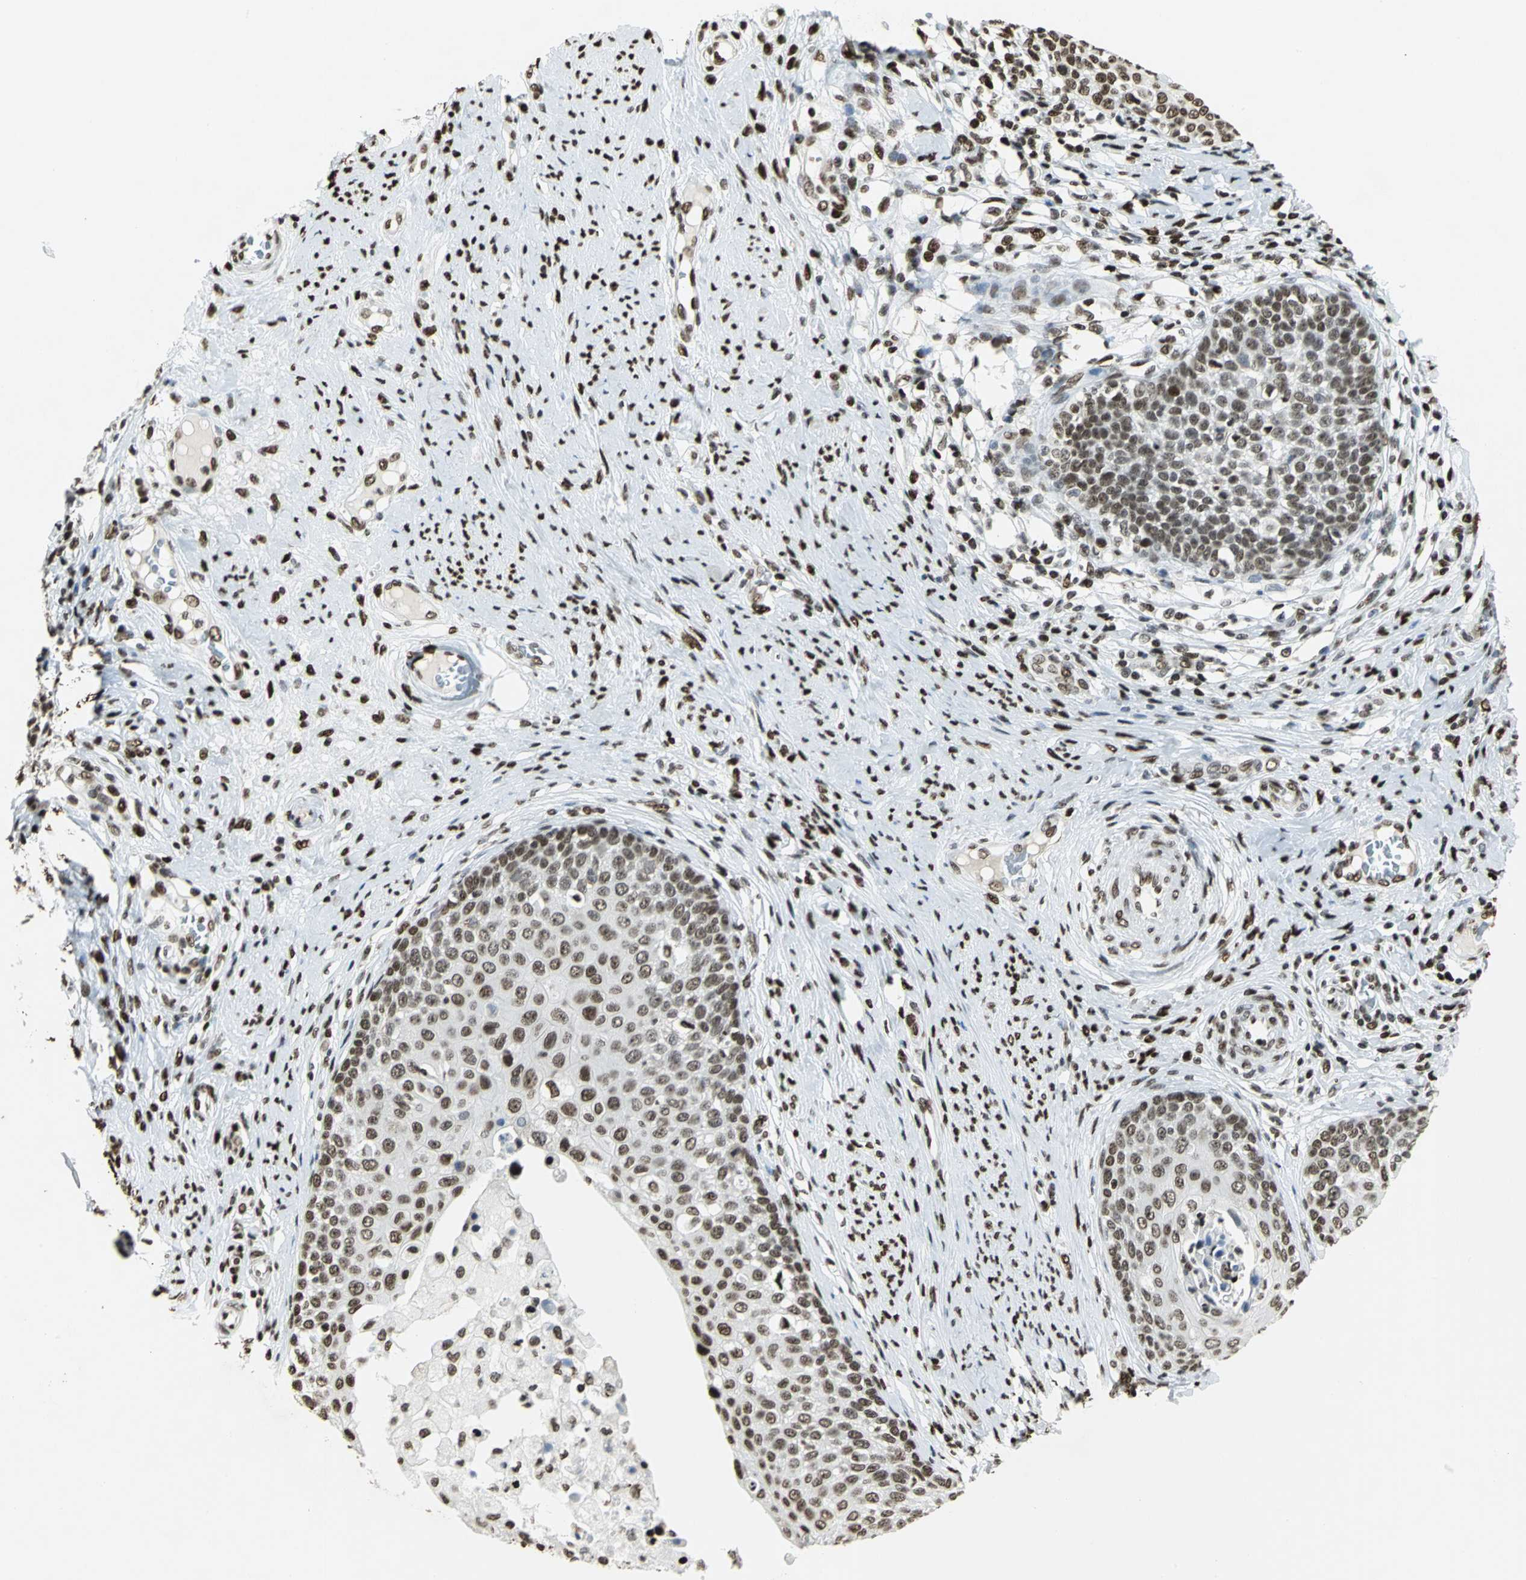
{"staining": {"intensity": "strong", "quantity": ">75%", "location": "nuclear"}, "tissue": "cervical cancer", "cell_type": "Tumor cells", "image_type": "cancer", "snomed": [{"axis": "morphology", "description": "Squamous cell carcinoma, NOS"}, {"axis": "morphology", "description": "Adenocarcinoma, NOS"}, {"axis": "topography", "description": "Cervix"}], "caption": "Tumor cells demonstrate strong nuclear expression in approximately >75% of cells in adenocarcinoma (cervical).", "gene": "HMGB1", "patient": {"sex": "female", "age": 52}}